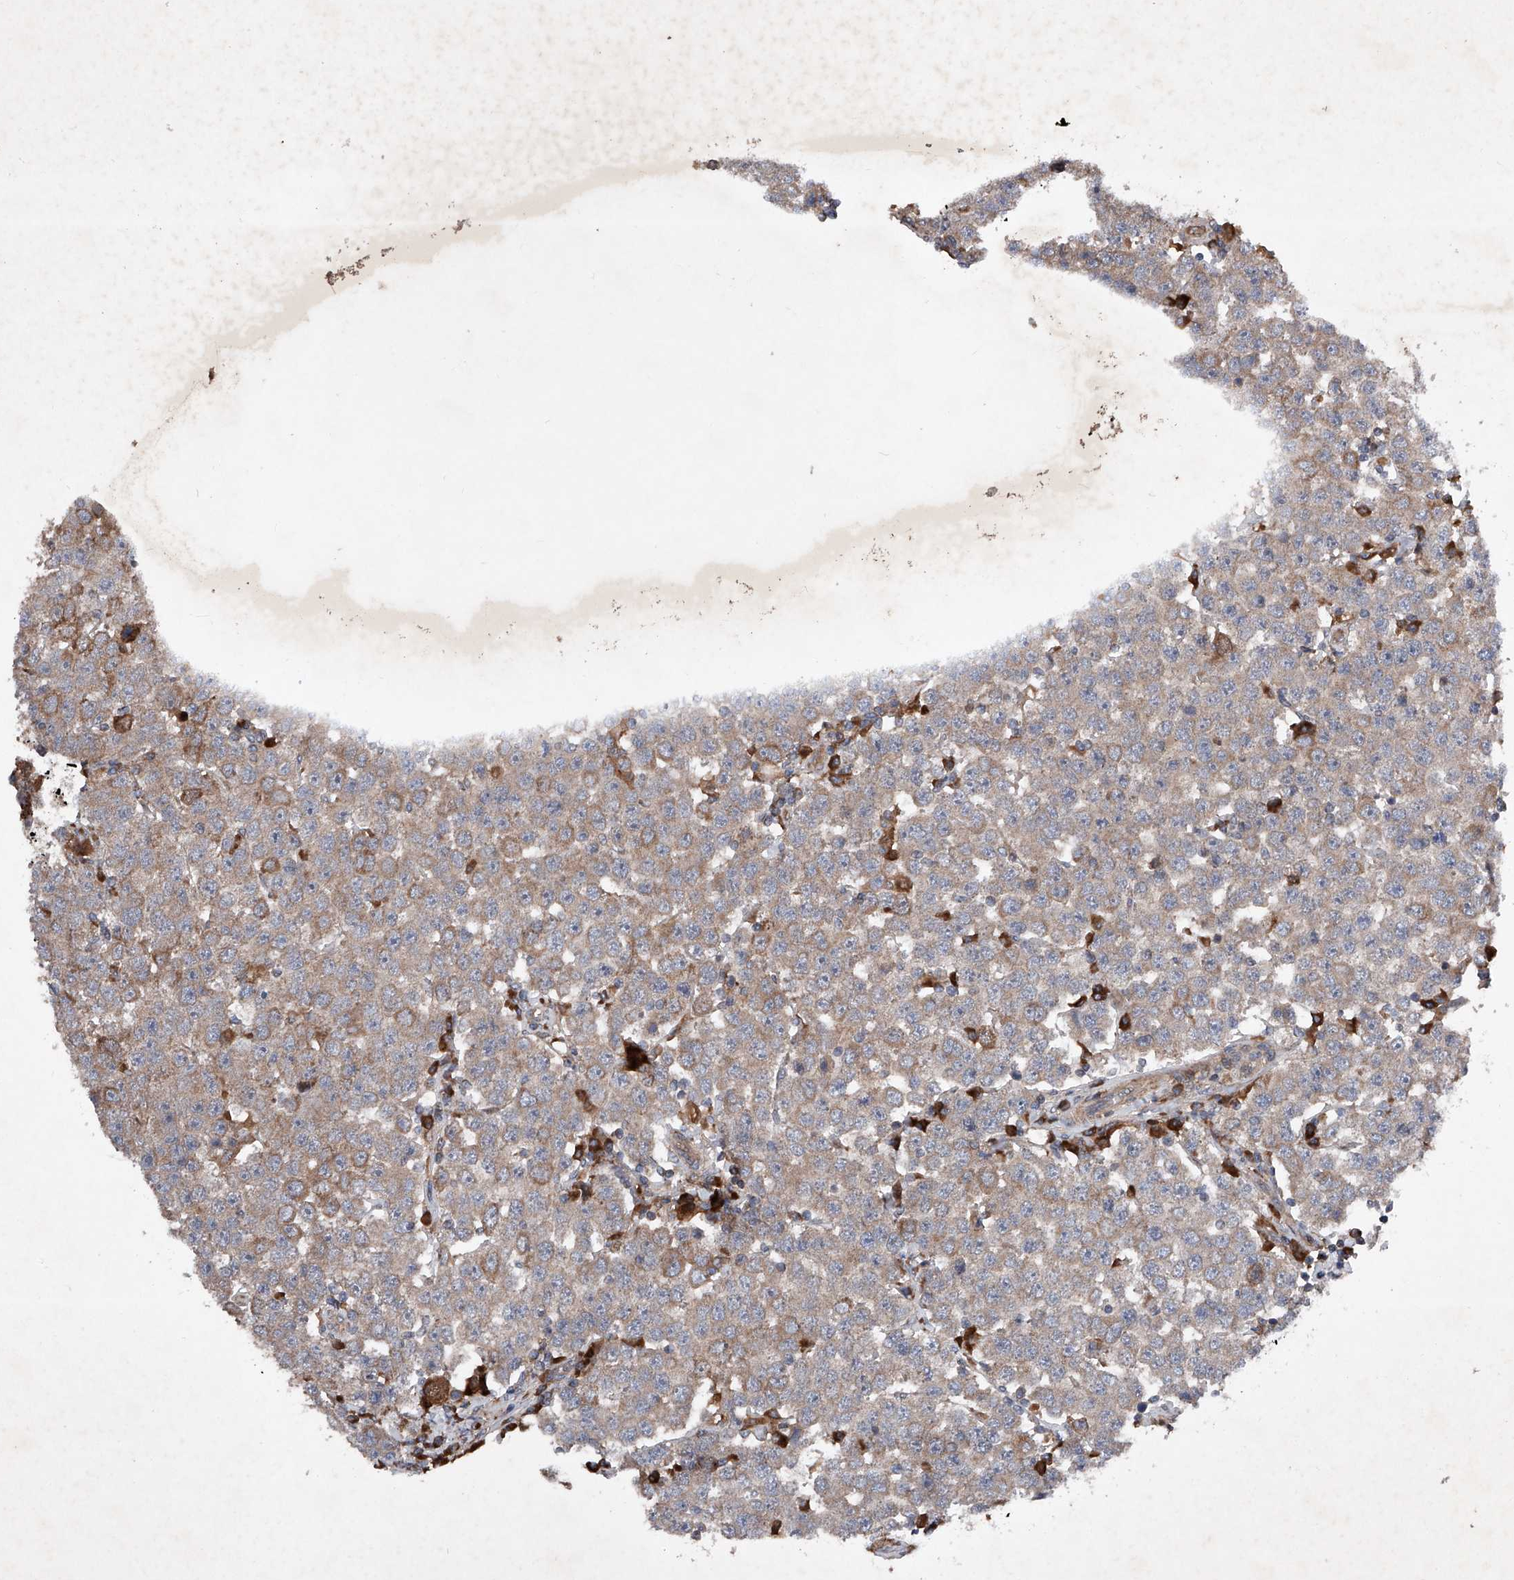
{"staining": {"intensity": "moderate", "quantity": "<25%", "location": "cytoplasmic/membranous"}, "tissue": "testis cancer", "cell_type": "Tumor cells", "image_type": "cancer", "snomed": [{"axis": "morphology", "description": "Seminoma, NOS"}, {"axis": "topography", "description": "Testis"}], "caption": "Tumor cells show moderate cytoplasmic/membranous staining in about <25% of cells in testis cancer. Nuclei are stained in blue.", "gene": "DAD1", "patient": {"sex": "male", "age": 28}}